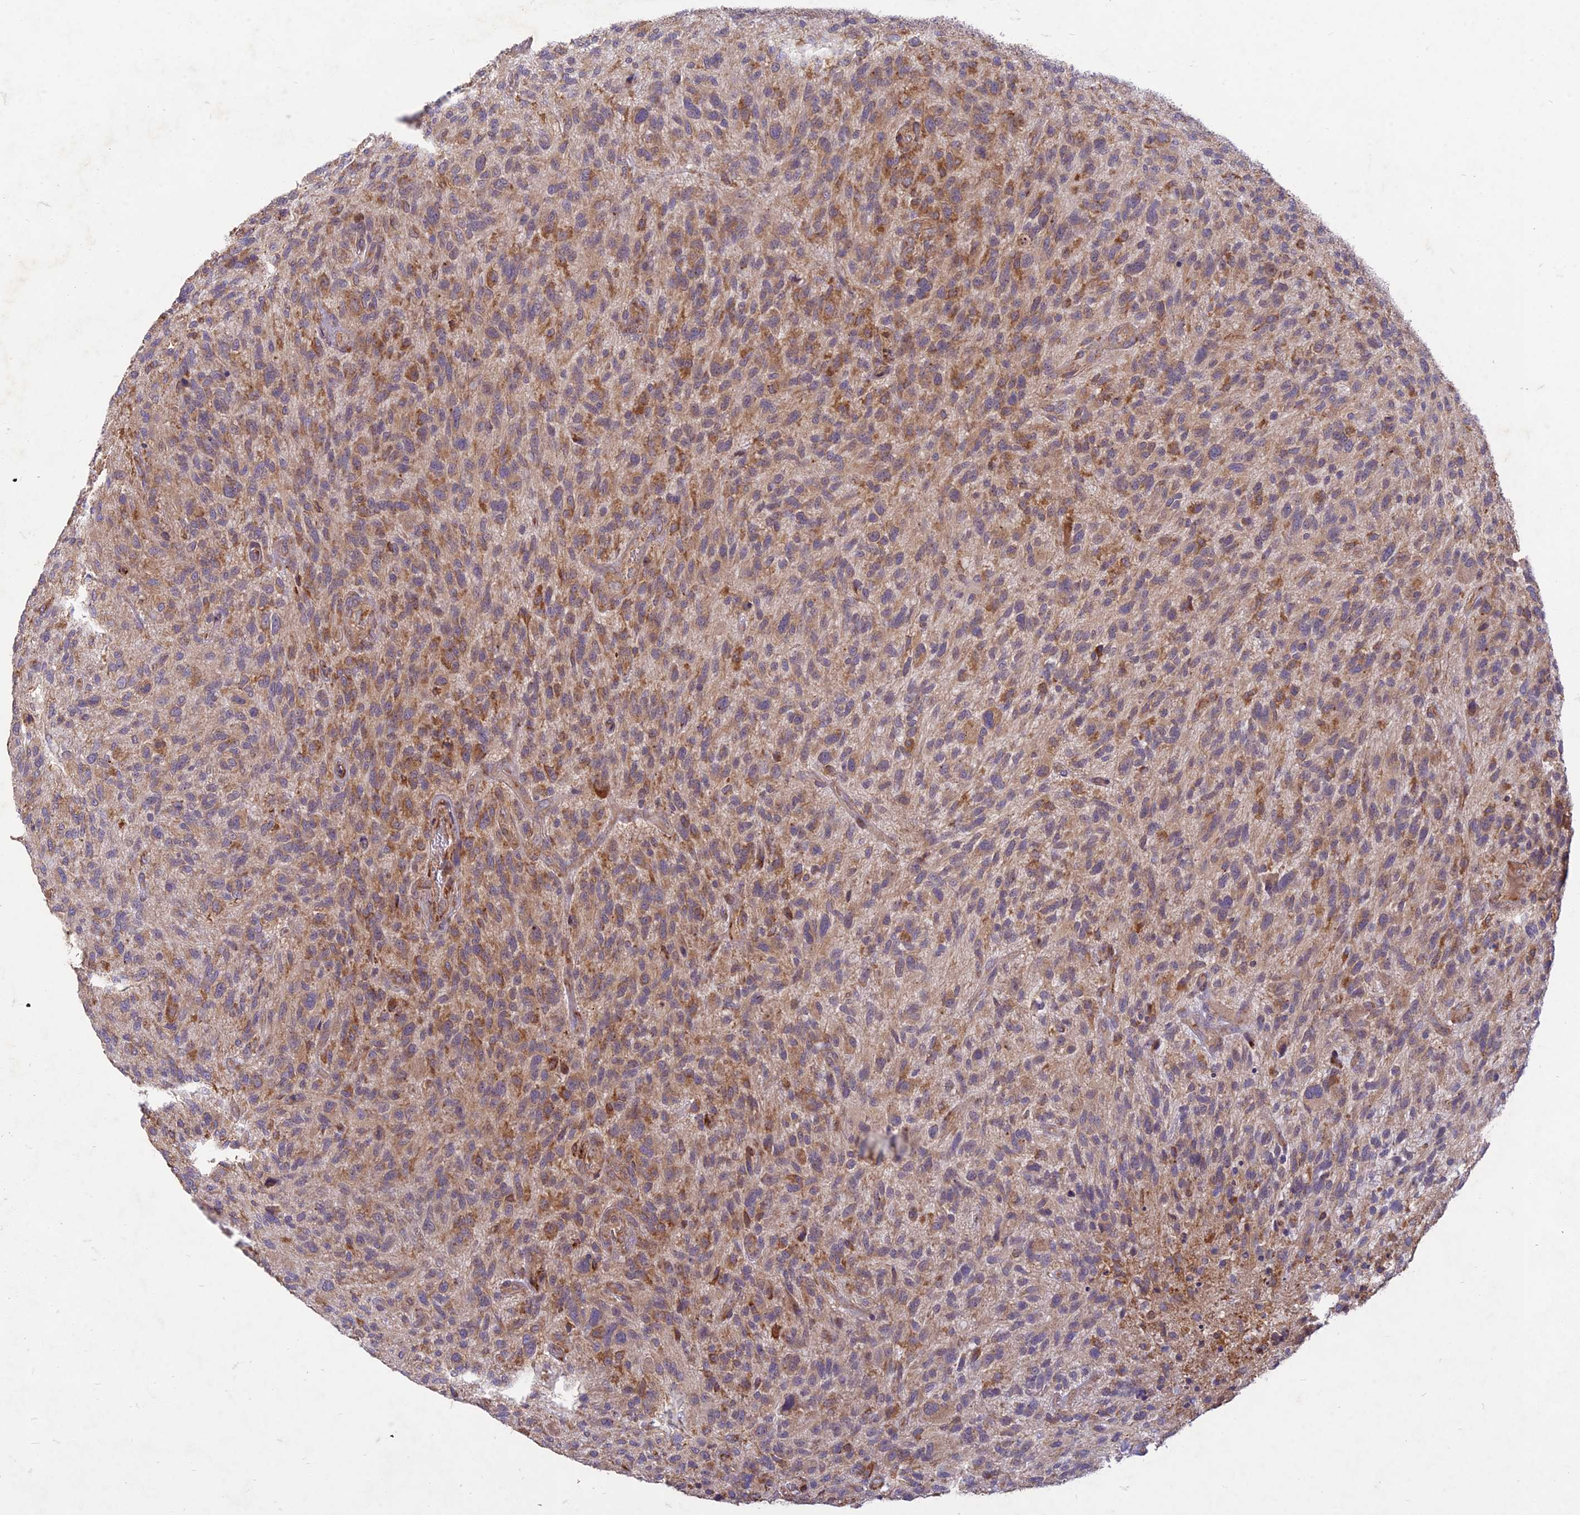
{"staining": {"intensity": "moderate", "quantity": "25%-75%", "location": "cytoplasmic/membranous"}, "tissue": "glioma", "cell_type": "Tumor cells", "image_type": "cancer", "snomed": [{"axis": "morphology", "description": "Glioma, malignant, High grade"}, {"axis": "topography", "description": "Brain"}], "caption": "The immunohistochemical stain highlights moderate cytoplasmic/membranous positivity in tumor cells of malignant glioma (high-grade) tissue.", "gene": "NXNL2", "patient": {"sex": "male", "age": 47}}